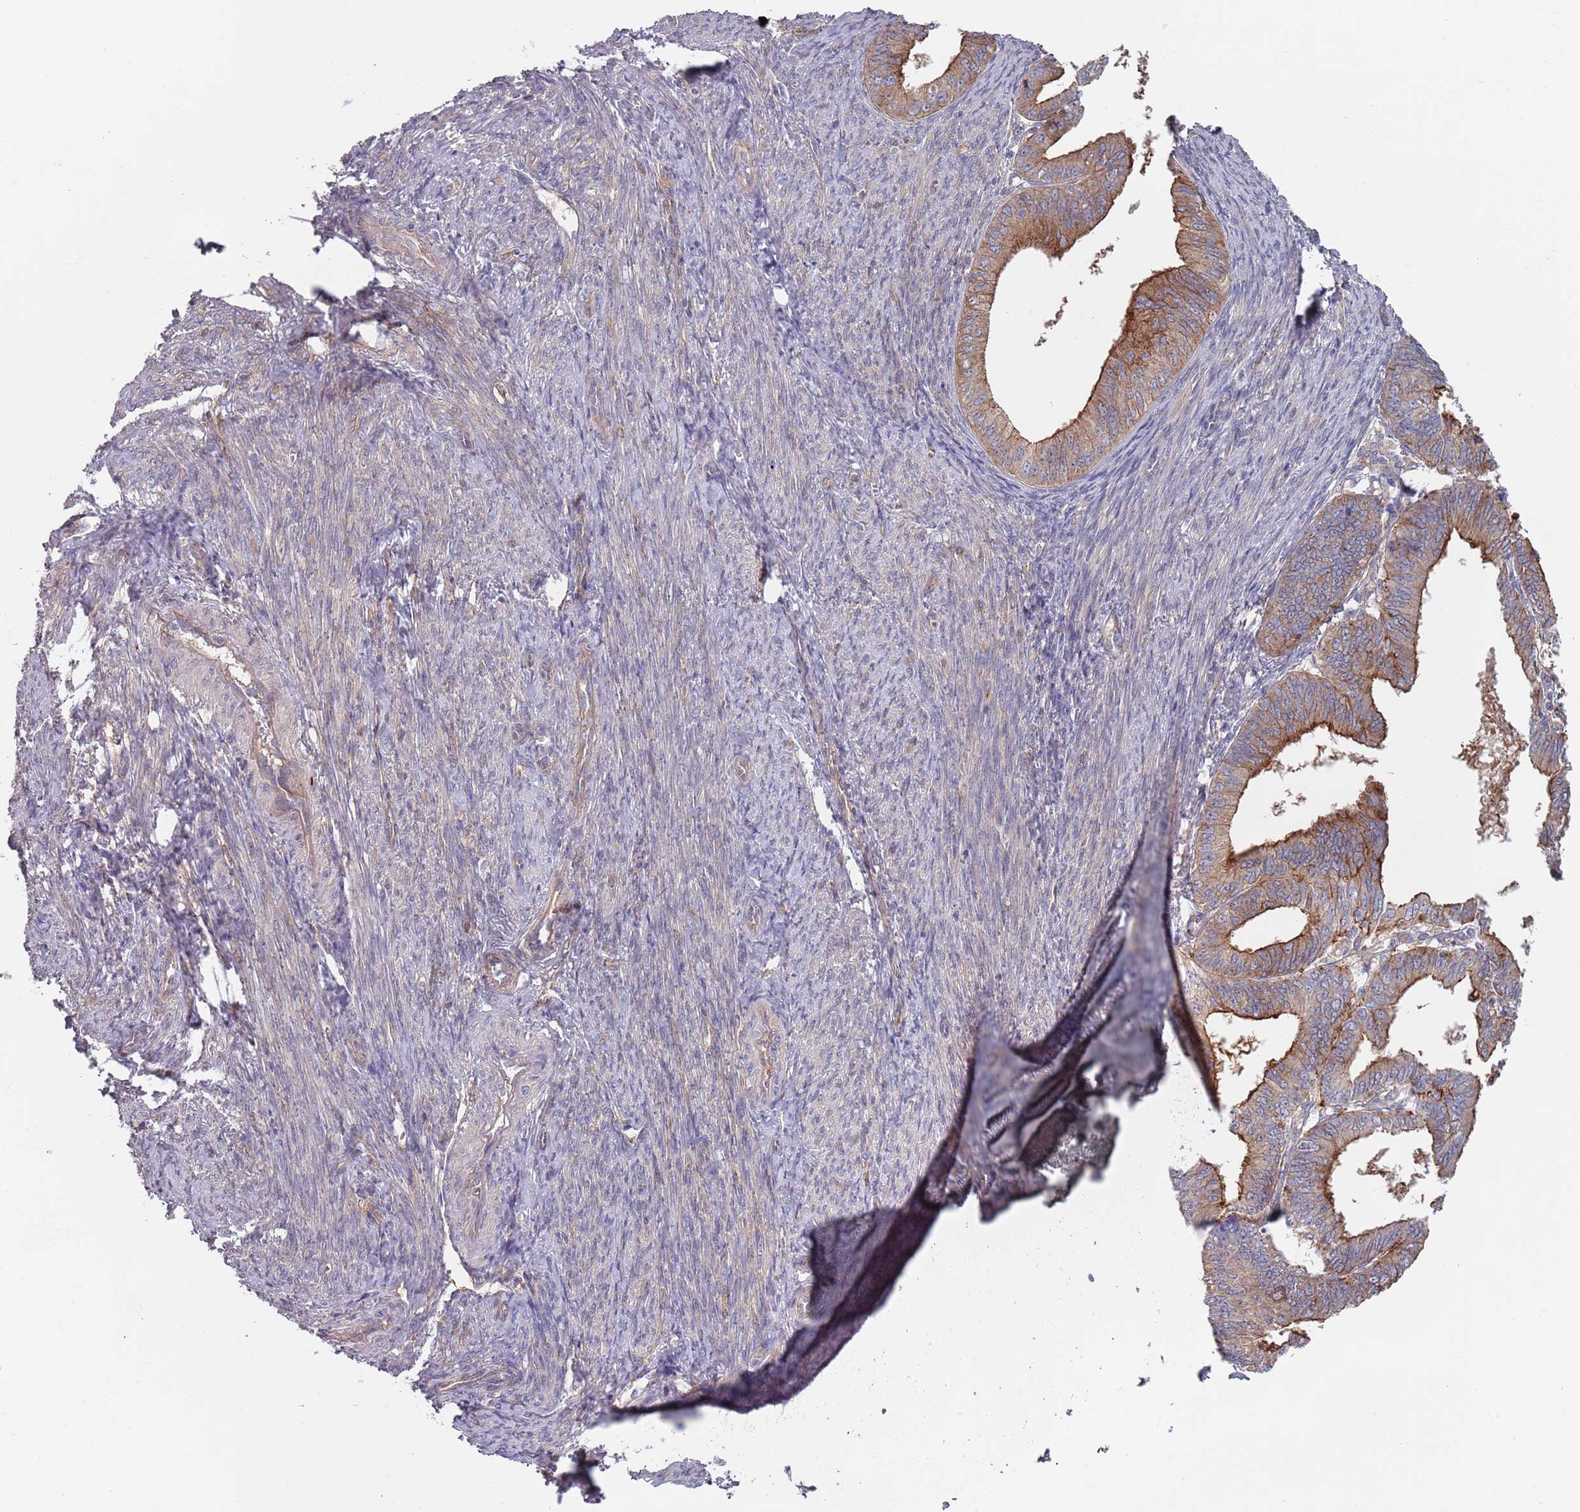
{"staining": {"intensity": "strong", "quantity": "25%-75%", "location": "cytoplasmic/membranous"}, "tissue": "endometrial cancer", "cell_type": "Tumor cells", "image_type": "cancer", "snomed": [{"axis": "morphology", "description": "Adenocarcinoma, NOS"}, {"axis": "topography", "description": "Endometrium"}], "caption": "Immunohistochemical staining of human adenocarcinoma (endometrial) shows high levels of strong cytoplasmic/membranous staining in approximately 25%-75% of tumor cells.", "gene": "APPL2", "patient": {"sex": "female", "age": 56}}